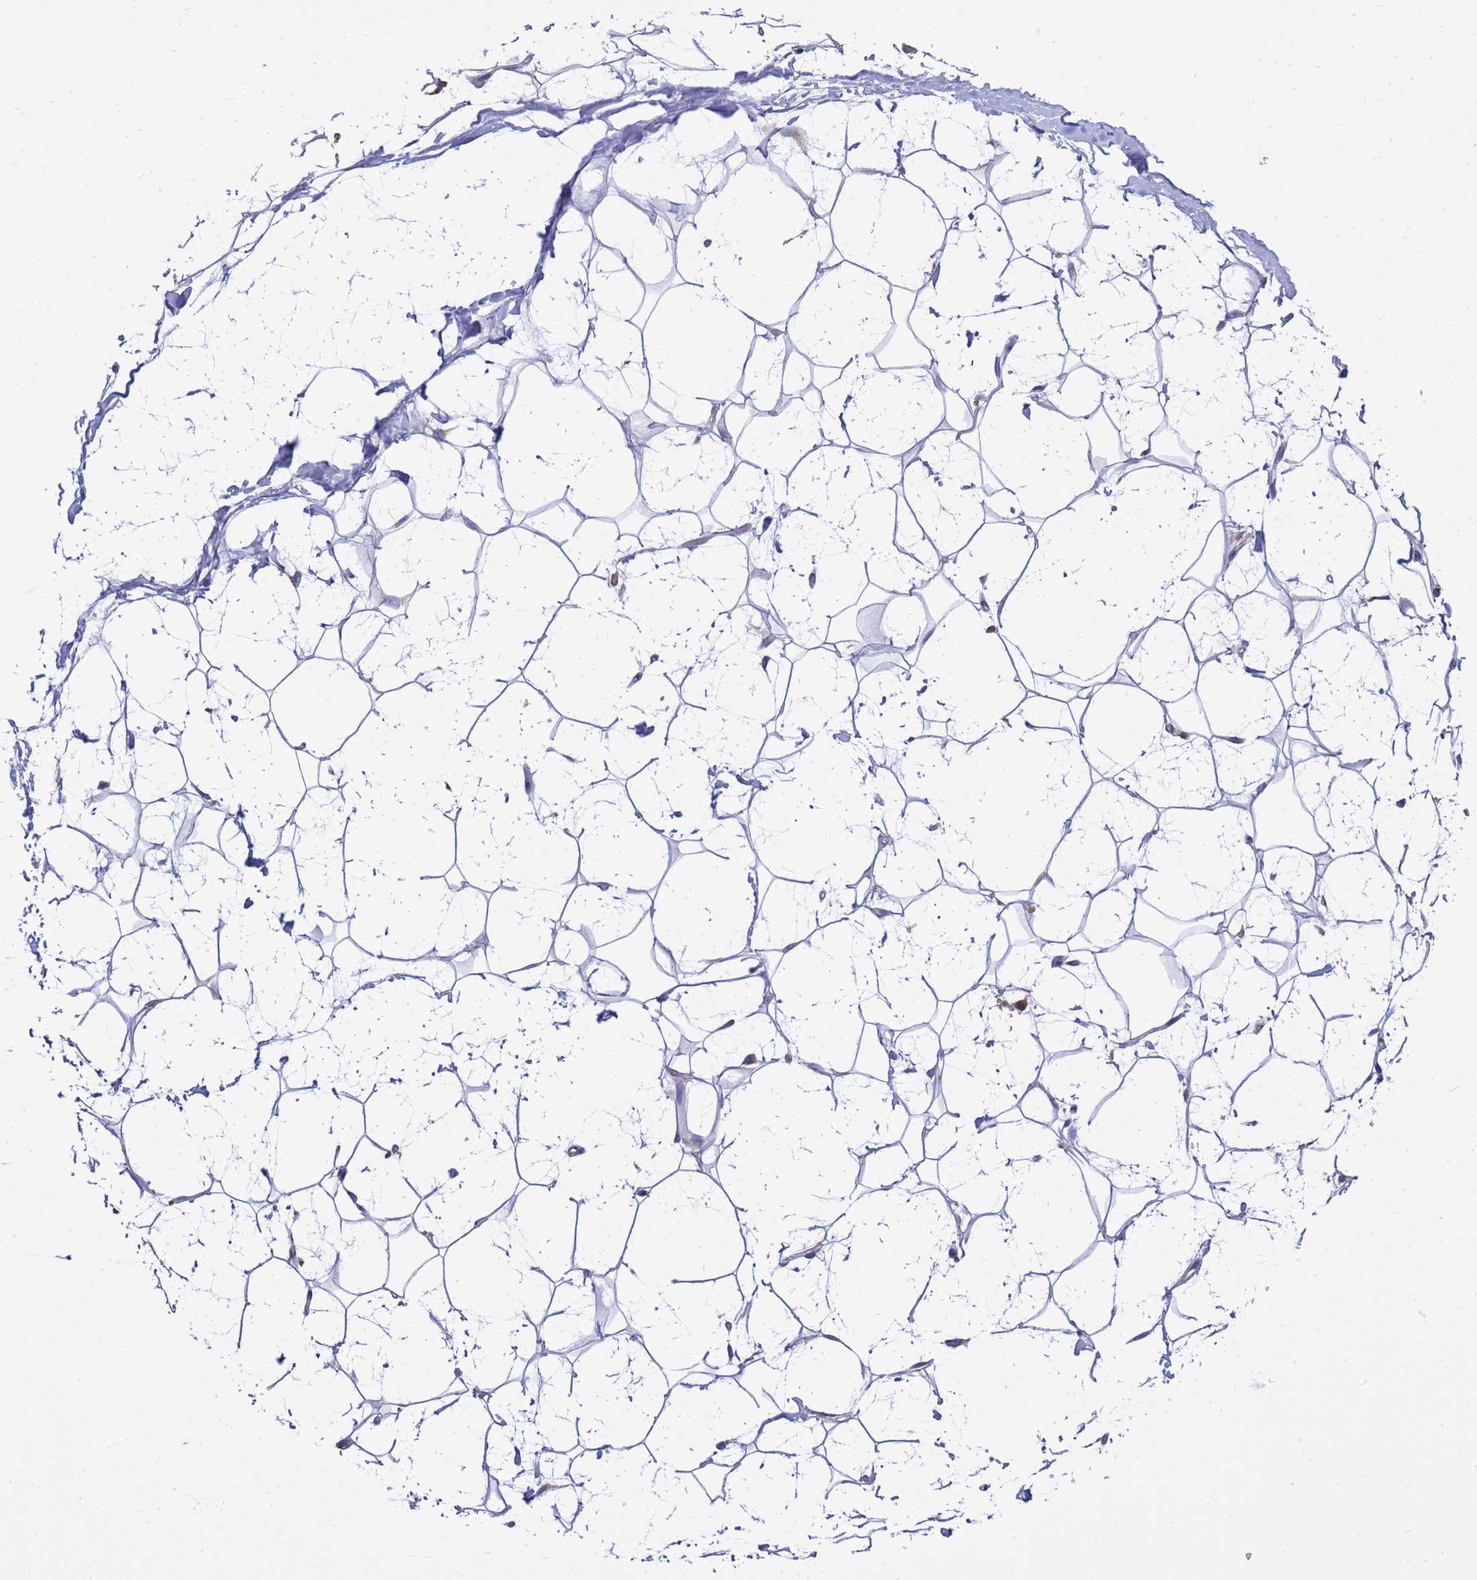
{"staining": {"intensity": "negative", "quantity": "none", "location": "none"}, "tissue": "adipose tissue", "cell_type": "Adipocytes", "image_type": "normal", "snomed": [{"axis": "morphology", "description": "Normal tissue, NOS"}, {"axis": "topography", "description": "Breast"}], "caption": "The micrograph demonstrates no significant positivity in adipocytes of adipose tissue. (Stains: DAB IHC with hematoxylin counter stain, Microscopy: brightfield microscopy at high magnification).", "gene": "ANAPC1", "patient": {"sex": "female", "age": 26}}